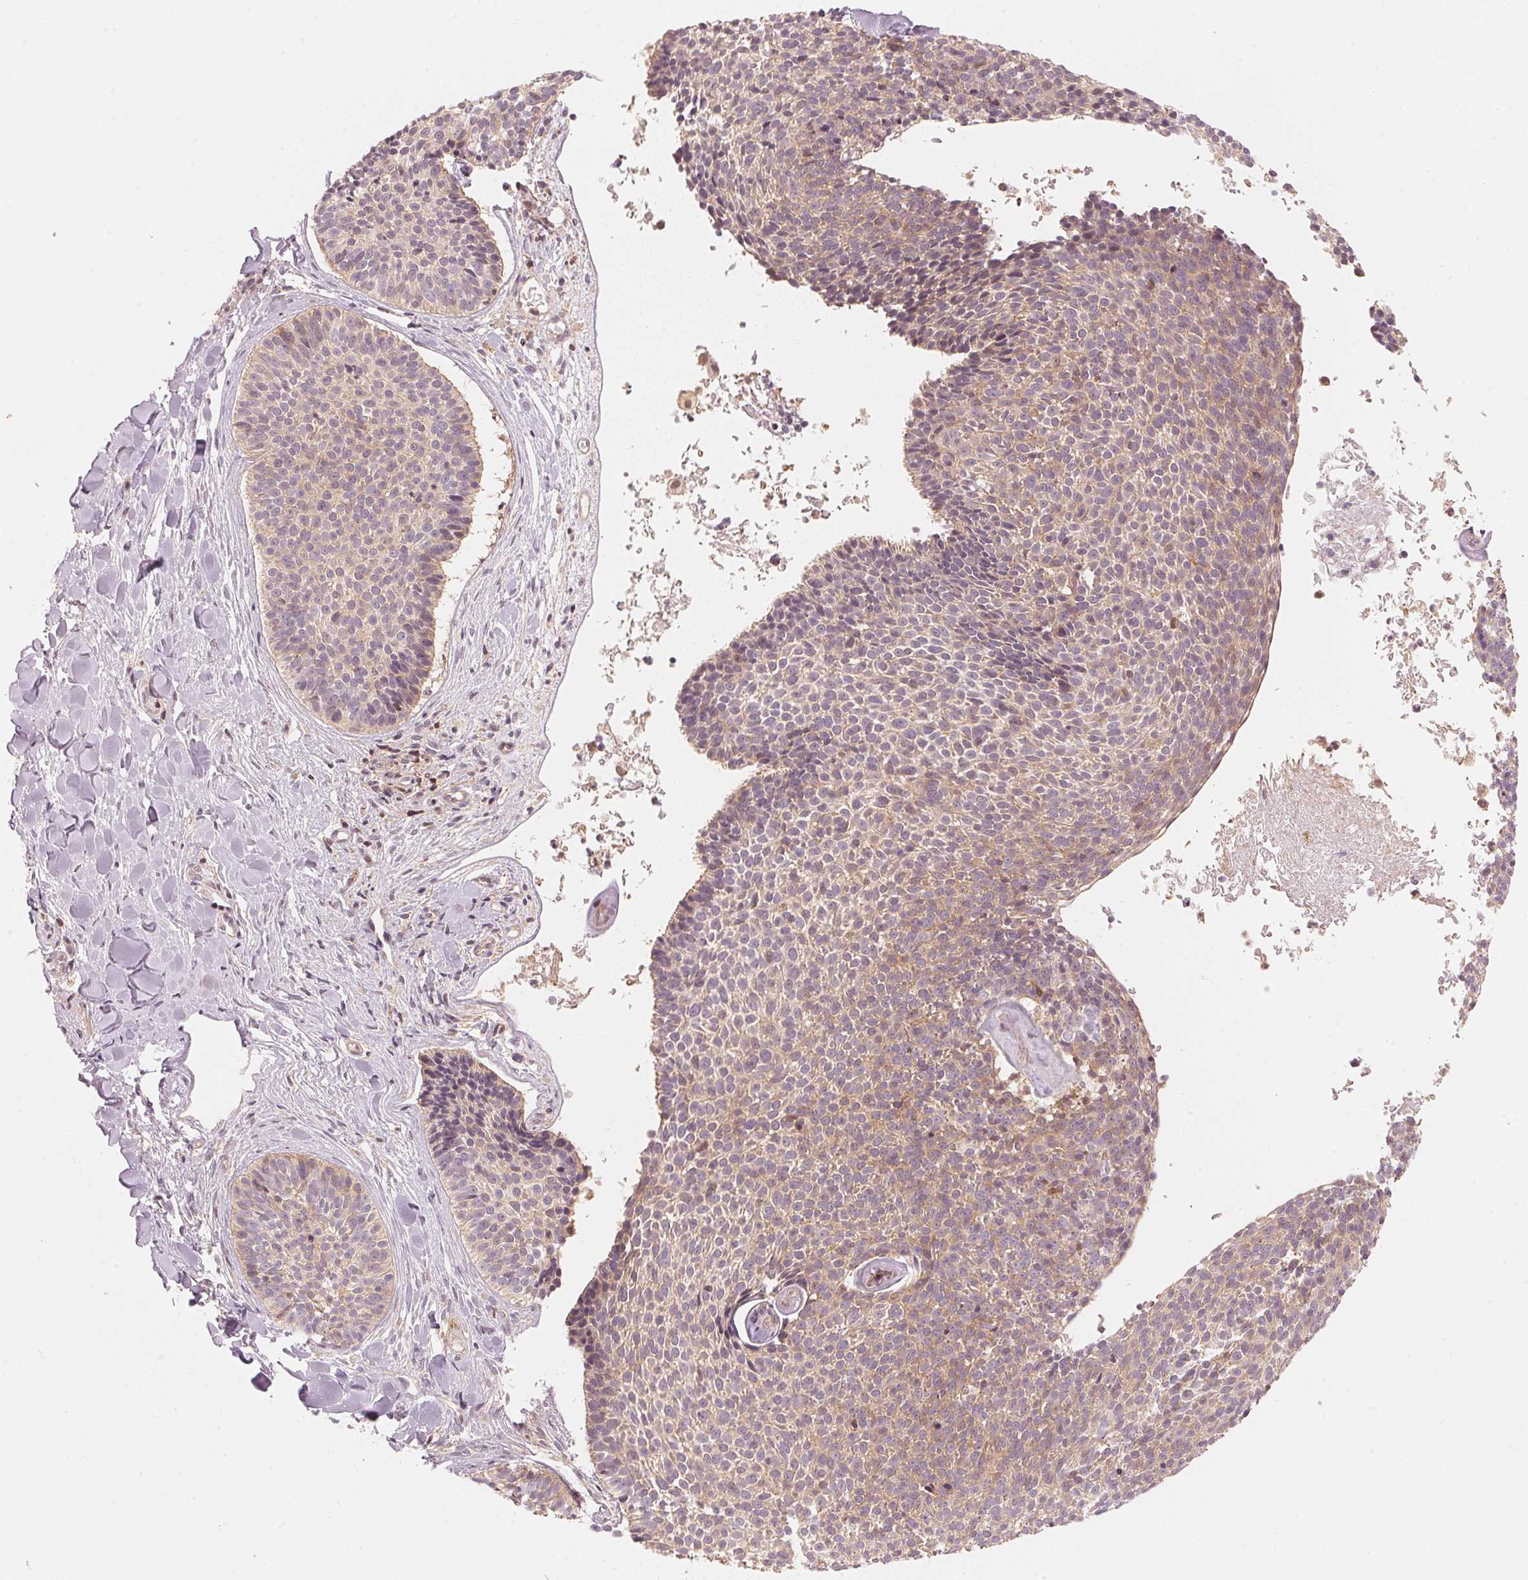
{"staining": {"intensity": "weak", "quantity": "25%-75%", "location": "cytoplasmic/membranous"}, "tissue": "skin cancer", "cell_type": "Tumor cells", "image_type": "cancer", "snomed": [{"axis": "morphology", "description": "Basal cell carcinoma"}, {"axis": "topography", "description": "Skin"}], "caption": "Skin basal cell carcinoma stained for a protein shows weak cytoplasmic/membranous positivity in tumor cells. (DAB (3,3'-diaminobenzidine) = brown stain, brightfield microscopy at high magnification).", "gene": "PRKN", "patient": {"sex": "male", "age": 82}}